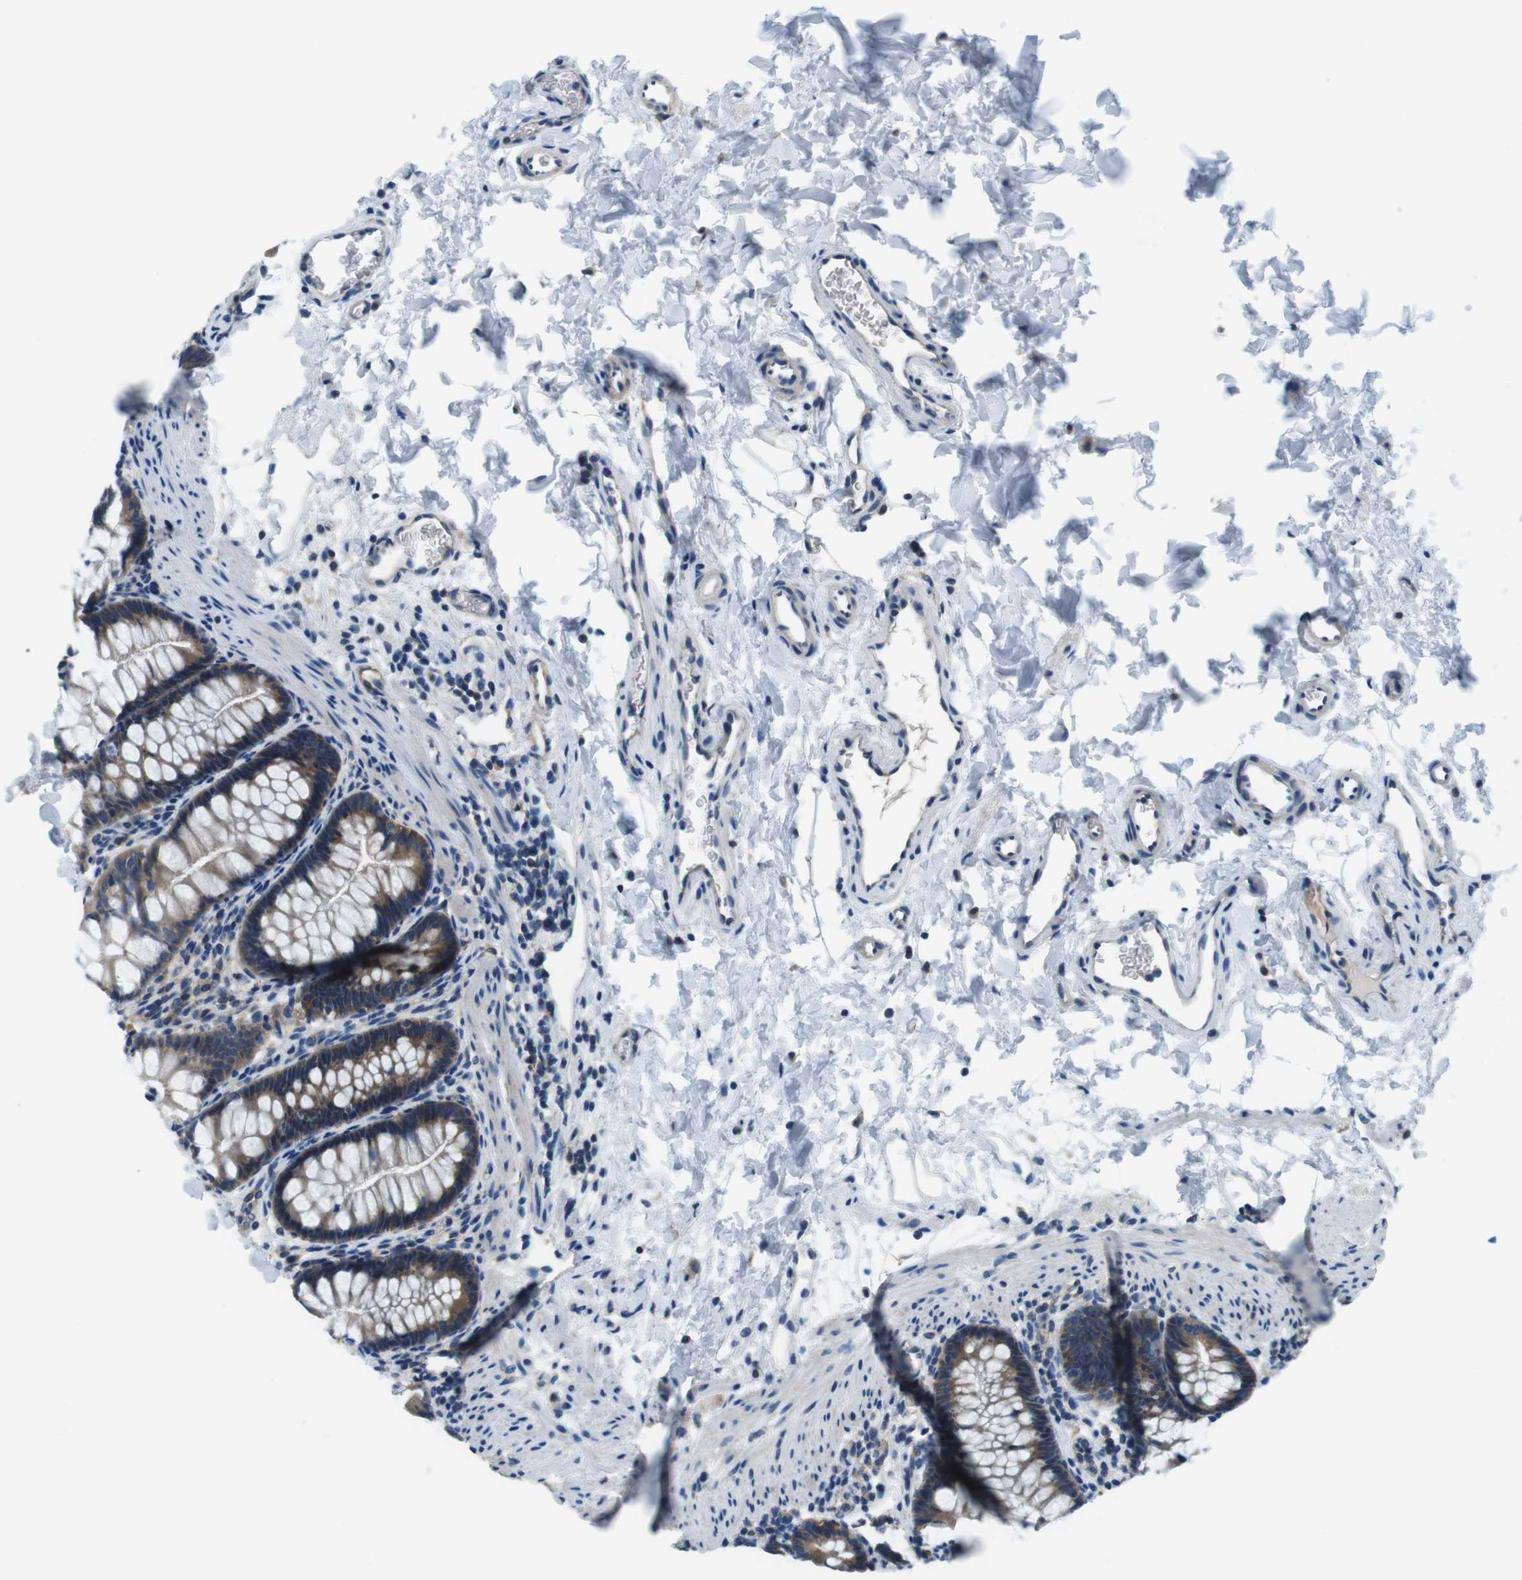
{"staining": {"intensity": "moderate", "quantity": ">75%", "location": "cytoplasmic/membranous"}, "tissue": "rectum", "cell_type": "Glandular cells", "image_type": "normal", "snomed": [{"axis": "morphology", "description": "Normal tissue, NOS"}, {"axis": "topography", "description": "Rectum"}], "caption": "Glandular cells reveal moderate cytoplasmic/membranous positivity in about >75% of cells in benign rectum.", "gene": "DENND4C", "patient": {"sex": "female", "age": 24}}